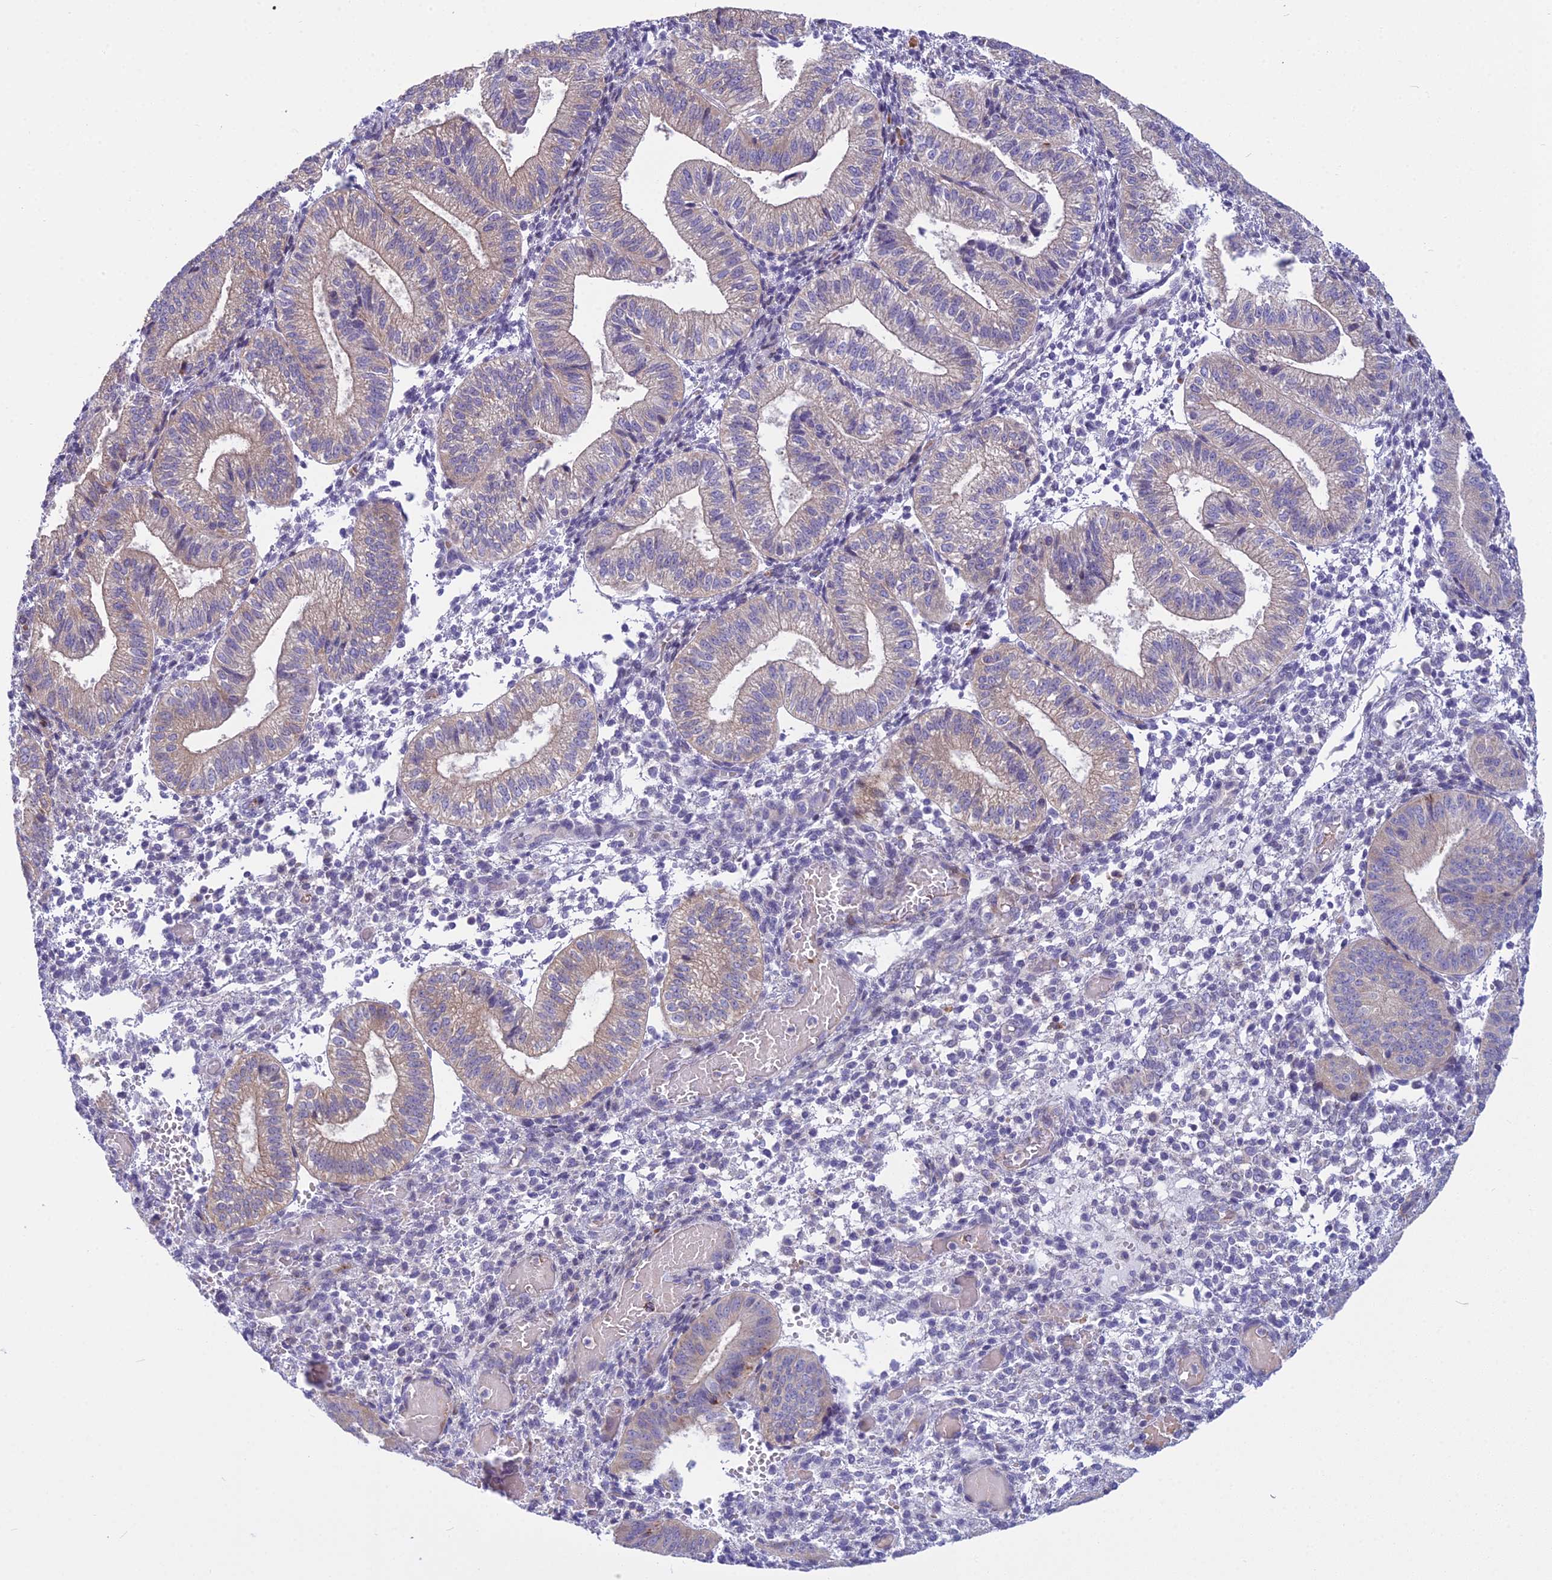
{"staining": {"intensity": "weak", "quantity": "<25%", "location": "cytoplasmic/membranous"}, "tissue": "endometrium", "cell_type": "Cells in endometrial stroma", "image_type": "normal", "snomed": [{"axis": "morphology", "description": "Normal tissue, NOS"}, {"axis": "topography", "description": "Endometrium"}], "caption": "Immunohistochemistry of benign endometrium demonstrates no positivity in cells in endometrial stroma.", "gene": "PCDHB14", "patient": {"sex": "female", "age": 34}}